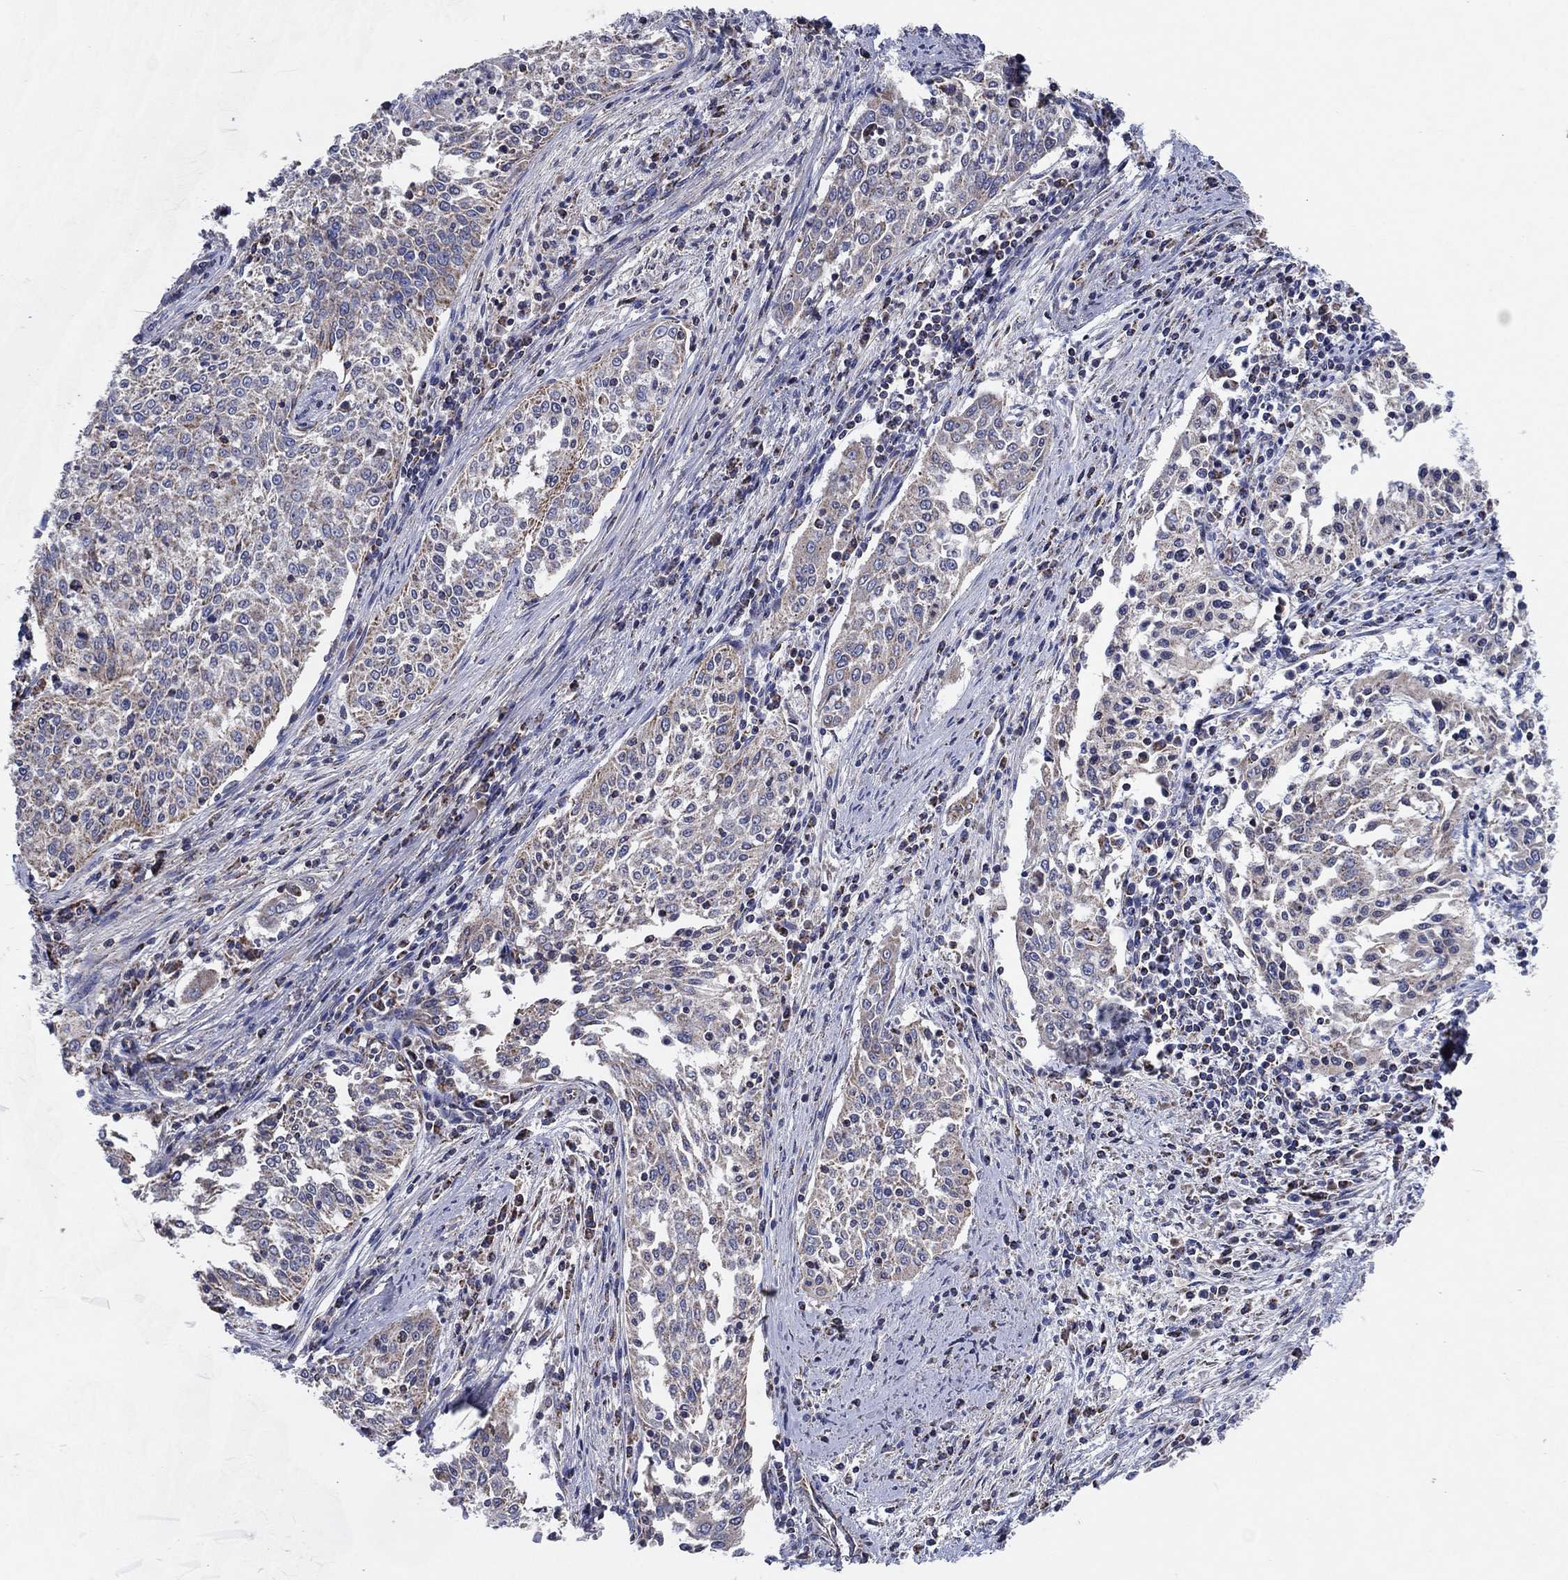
{"staining": {"intensity": "weak", "quantity": "25%-75%", "location": "cytoplasmic/membranous"}, "tissue": "cervical cancer", "cell_type": "Tumor cells", "image_type": "cancer", "snomed": [{"axis": "morphology", "description": "Squamous cell carcinoma, NOS"}, {"axis": "topography", "description": "Cervix"}], "caption": "Immunohistochemistry (IHC) staining of squamous cell carcinoma (cervical), which displays low levels of weak cytoplasmic/membranous positivity in approximately 25%-75% of tumor cells indicating weak cytoplasmic/membranous protein positivity. The staining was performed using DAB (brown) for protein detection and nuclei were counterstained in hematoxylin (blue).", "gene": "C9orf85", "patient": {"sex": "female", "age": 41}}